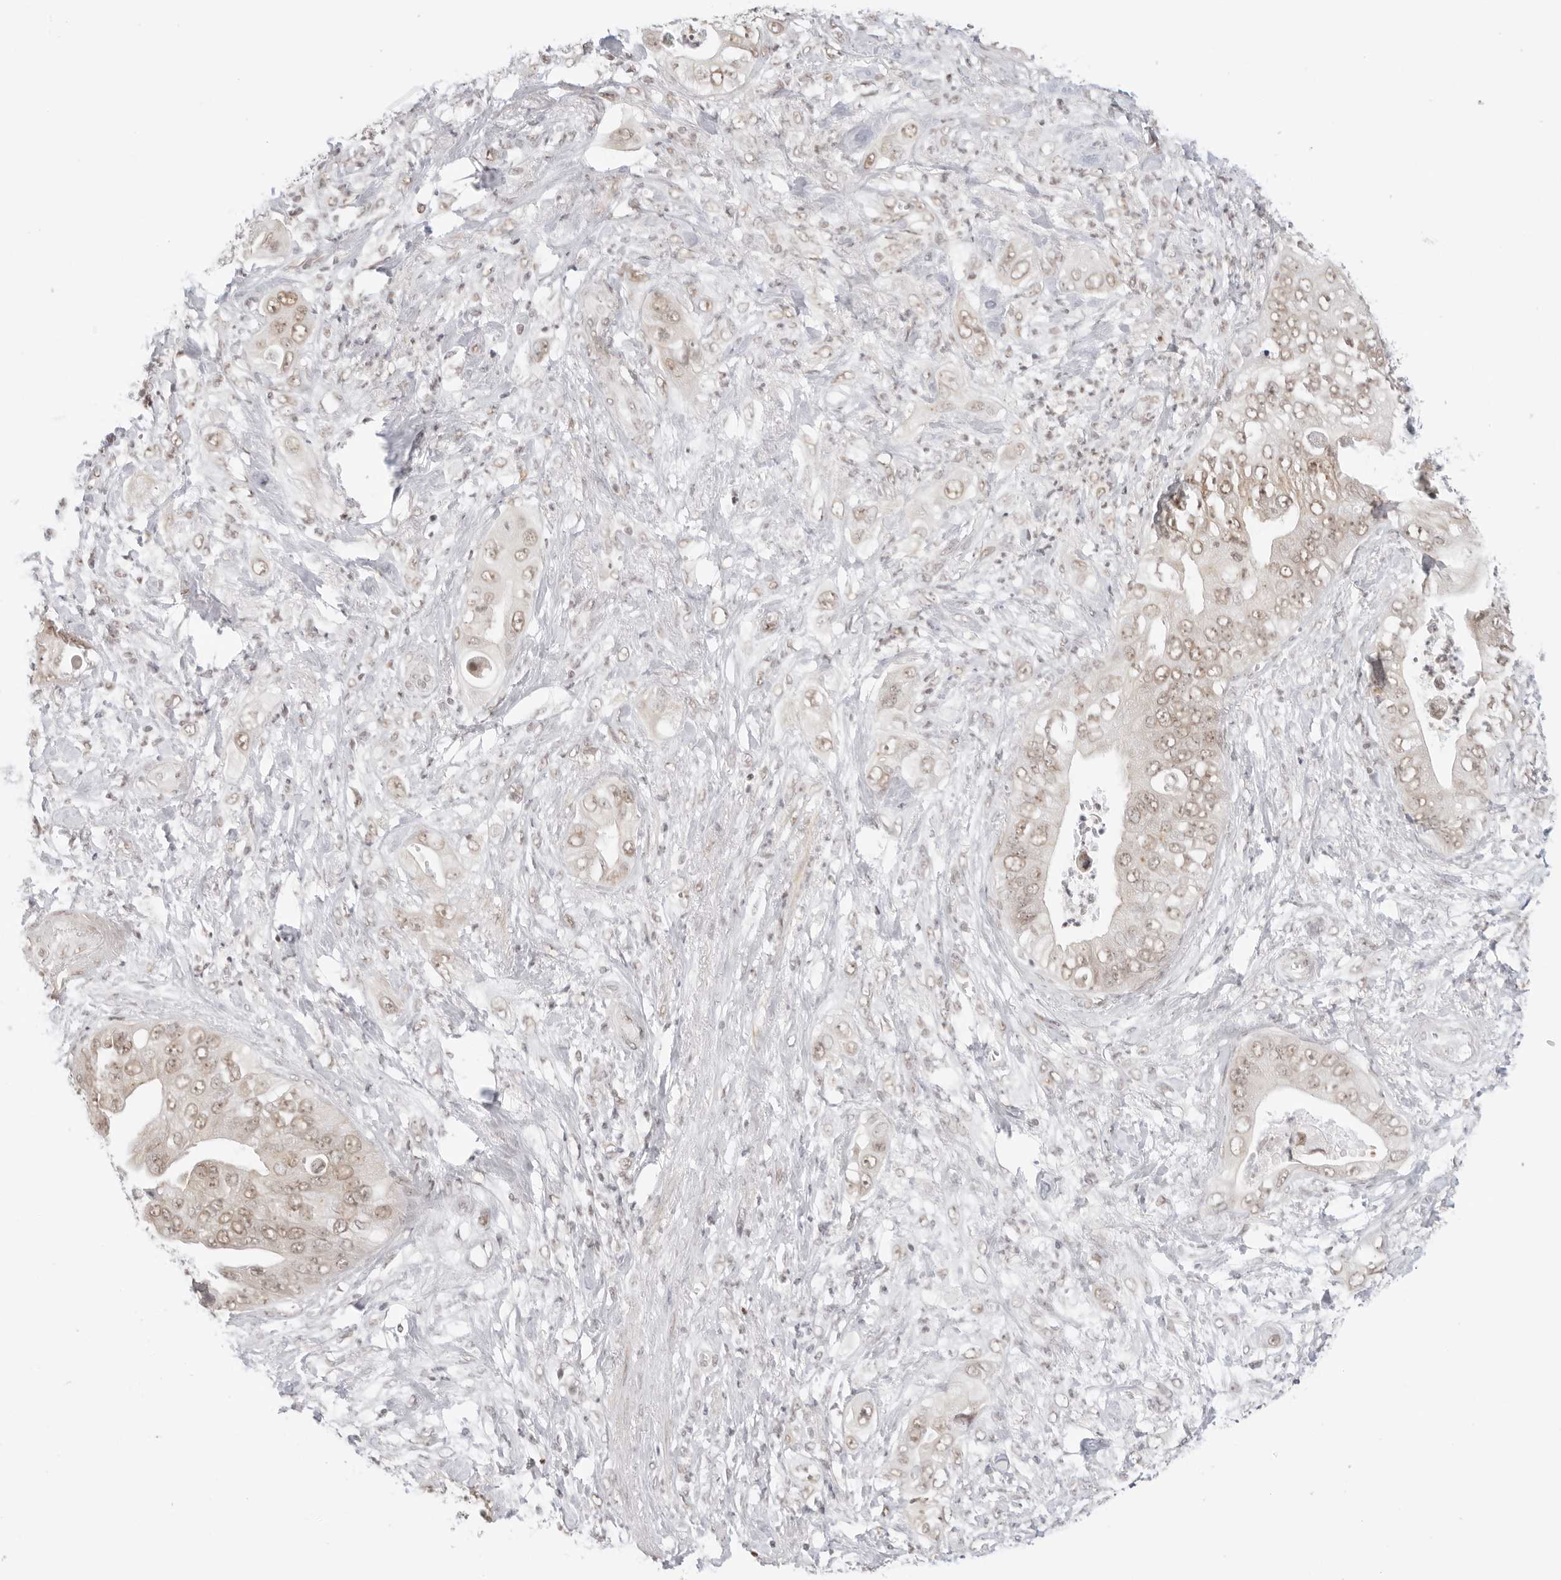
{"staining": {"intensity": "weak", "quantity": ">75%", "location": "nuclear"}, "tissue": "pancreatic cancer", "cell_type": "Tumor cells", "image_type": "cancer", "snomed": [{"axis": "morphology", "description": "Adenocarcinoma, NOS"}, {"axis": "topography", "description": "Pancreas"}], "caption": "Immunohistochemical staining of pancreatic cancer (adenocarcinoma) reveals weak nuclear protein positivity in approximately >75% of tumor cells.", "gene": "TCIM", "patient": {"sex": "female", "age": 78}}